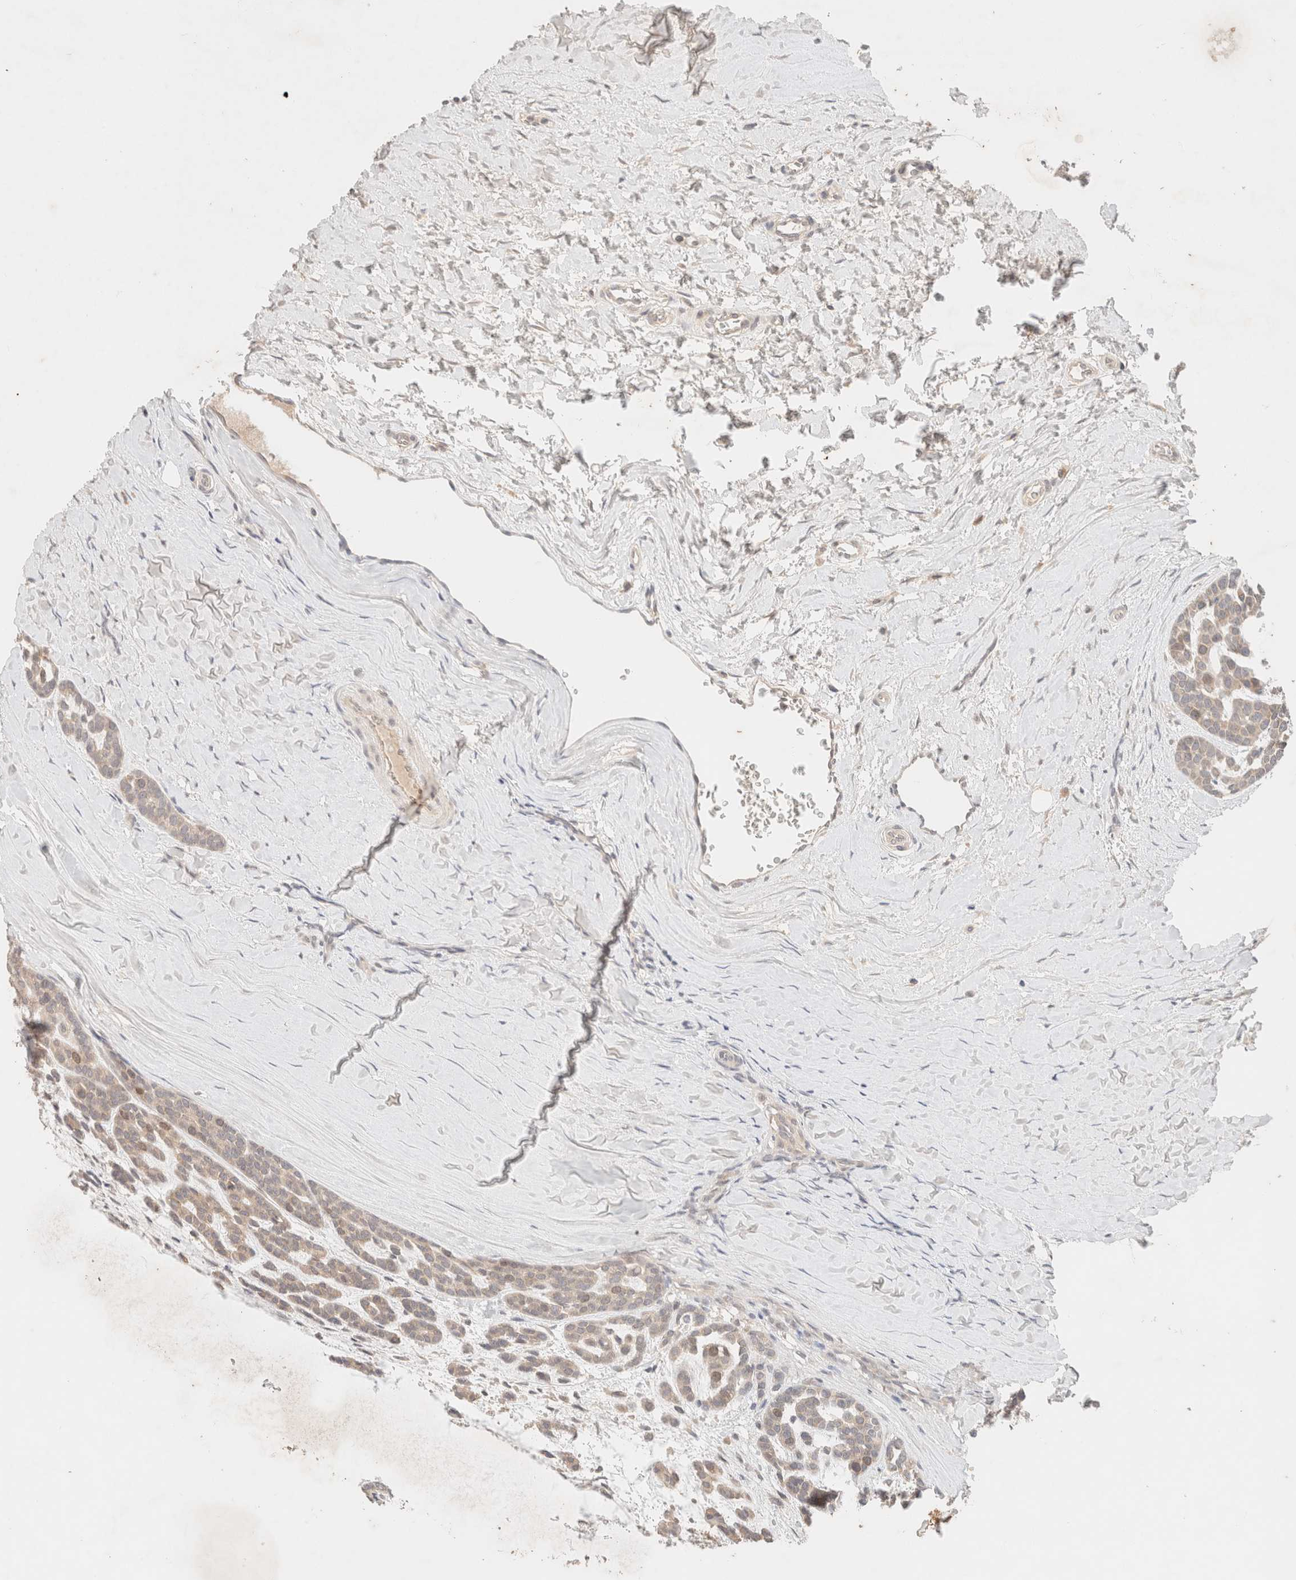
{"staining": {"intensity": "weak", "quantity": "<25%", "location": "cytoplasmic/membranous"}, "tissue": "head and neck cancer", "cell_type": "Tumor cells", "image_type": "cancer", "snomed": [{"axis": "morphology", "description": "Adenocarcinoma, NOS"}, {"axis": "morphology", "description": "Adenoma, NOS"}, {"axis": "topography", "description": "Head-Neck"}], "caption": "A histopathology image of head and neck adenocarcinoma stained for a protein reveals no brown staining in tumor cells. (DAB immunohistochemistry (IHC) visualized using brightfield microscopy, high magnification).", "gene": "SARM1", "patient": {"sex": "female", "age": 55}}